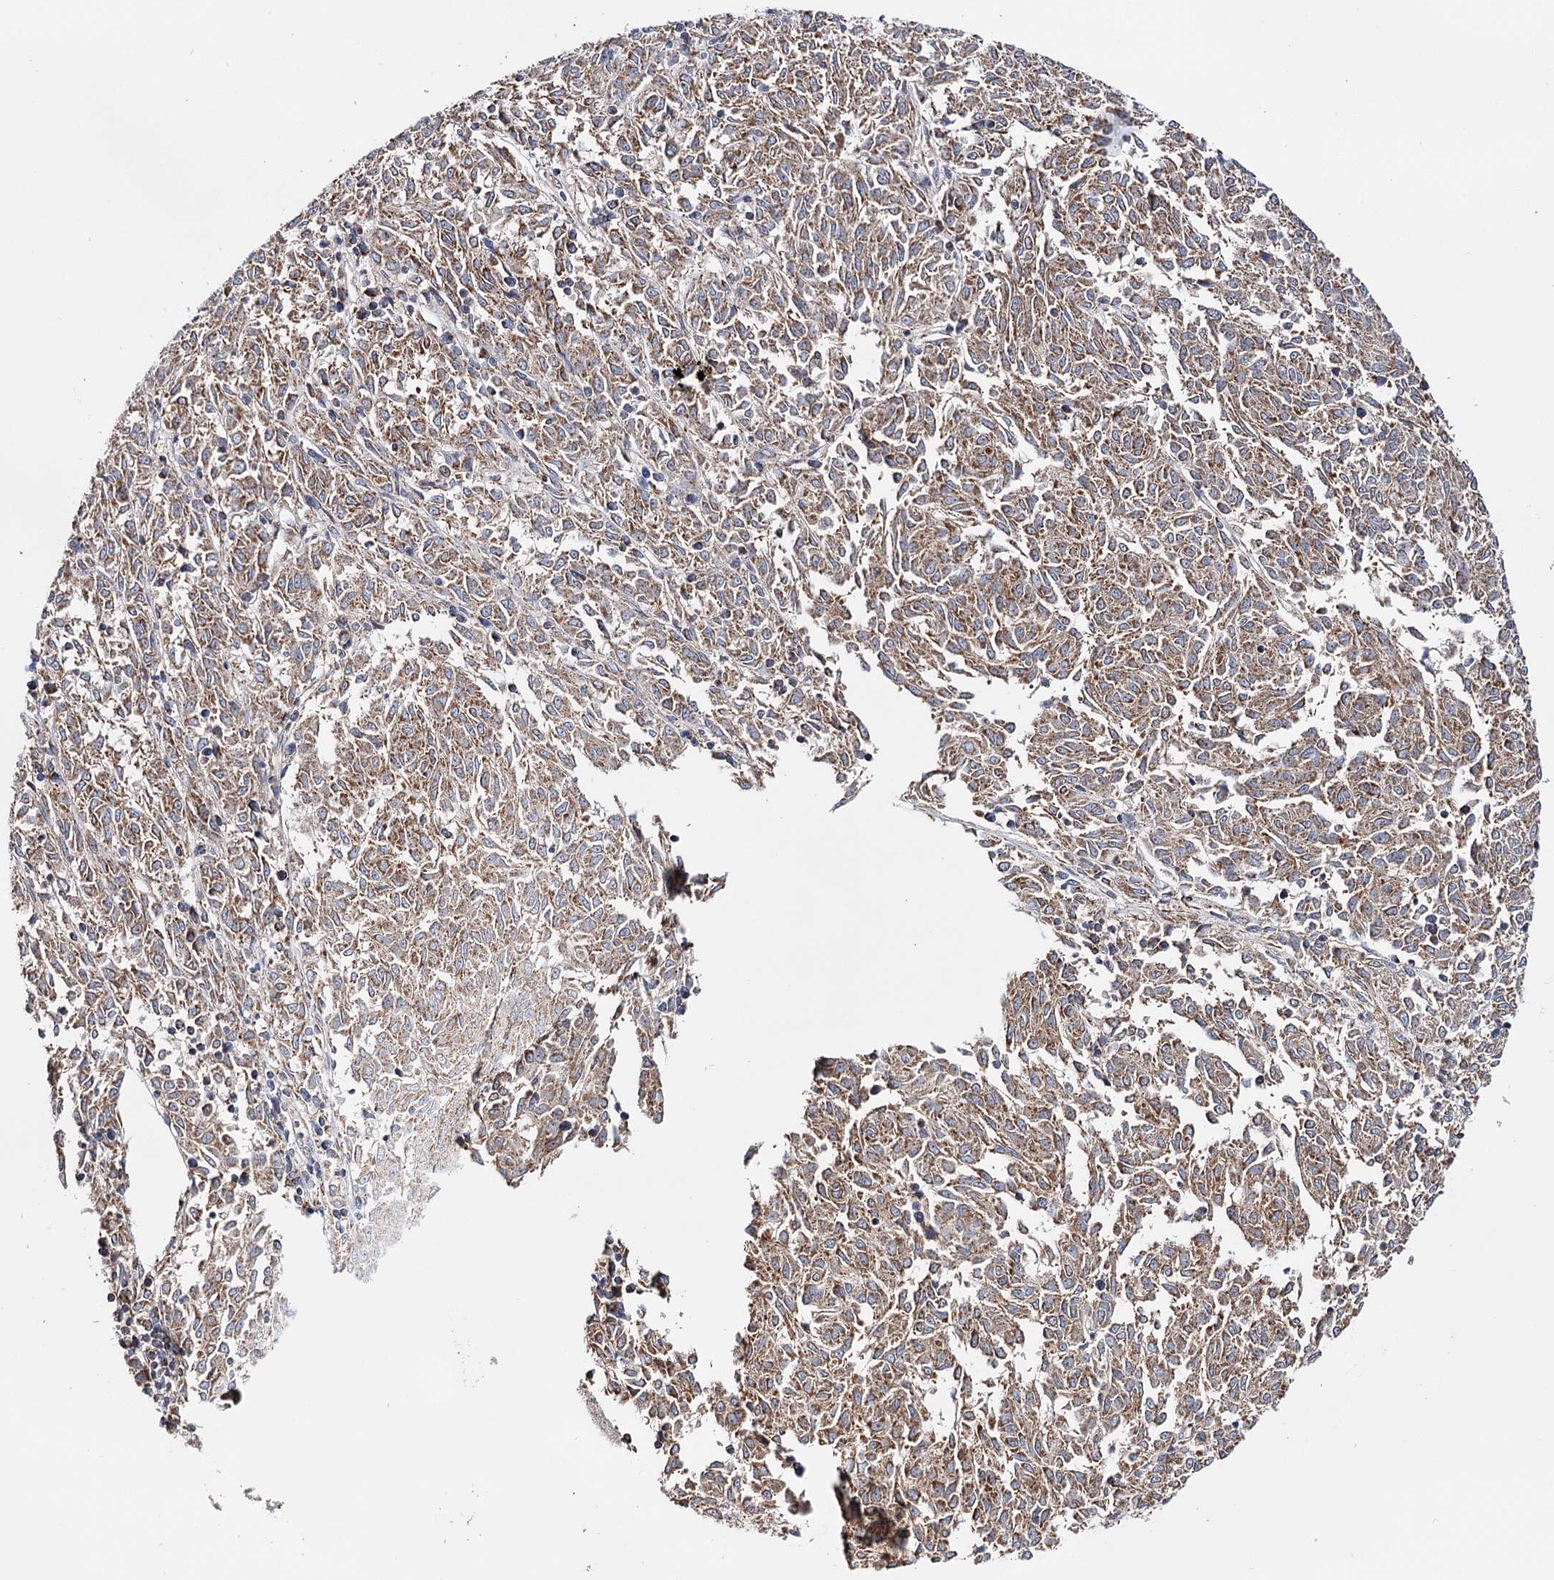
{"staining": {"intensity": "moderate", "quantity": ">75%", "location": "cytoplasmic/membranous"}, "tissue": "melanoma", "cell_type": "Tumor cells", "image_type": "cancer", "snomed": [{"axis": "morphology", "description": "Malignant melanoma, NOS"}, {"axis": "topography", "description": "Skin"}], "caption": "A high-resolution image shows immunohistochemistry (IHC) staining of melanoma, which demonstrates moderate cytoplasmic/membranous expression in approximately >75% of tumor cells.", "gene": "CFAP46", "patient": {"sex": "female", "age": 72}}